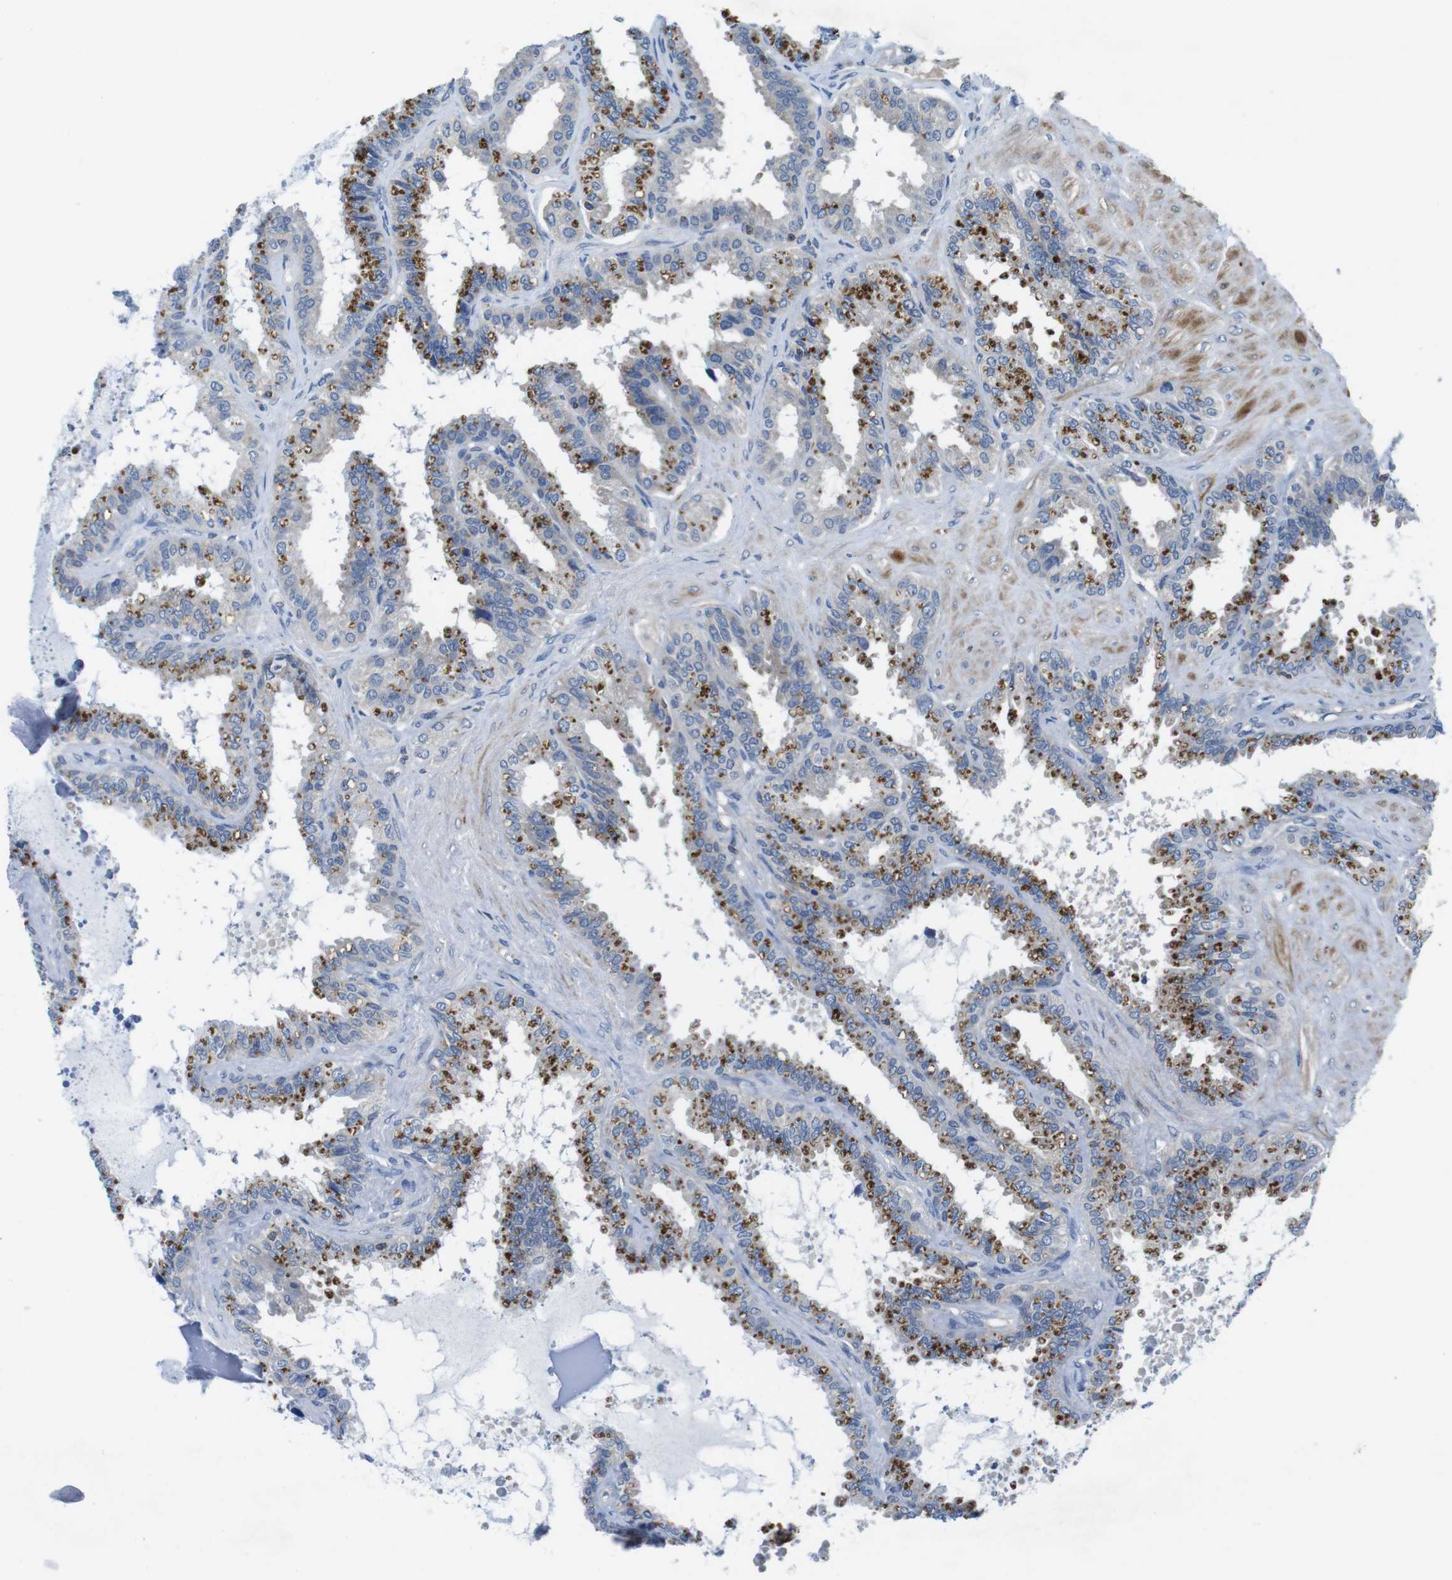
{"staining": {"intensity": "moderate", "quantity": ">75%", "location": "cytoplasmic/membranous"}, "tissue": "seminal vesicle", "cell_type": "Glandular cells", "image_type": "normal", "snomed": [{"axis": "morphology", "description": "Normal tissue, NOS"}, {"axis": "topography", "description": "Seminal veicle"}], "caption": "Immunohistochemistry photomicrograph of normal seminal vesicle stained for a protein (brown), which reveals medium levels of moderate cytoplasmic/membranous staining in approximately >75% of glandular cells.", "gene": "PIK3CD", "patient": {"sex": "male", "age": 46}}